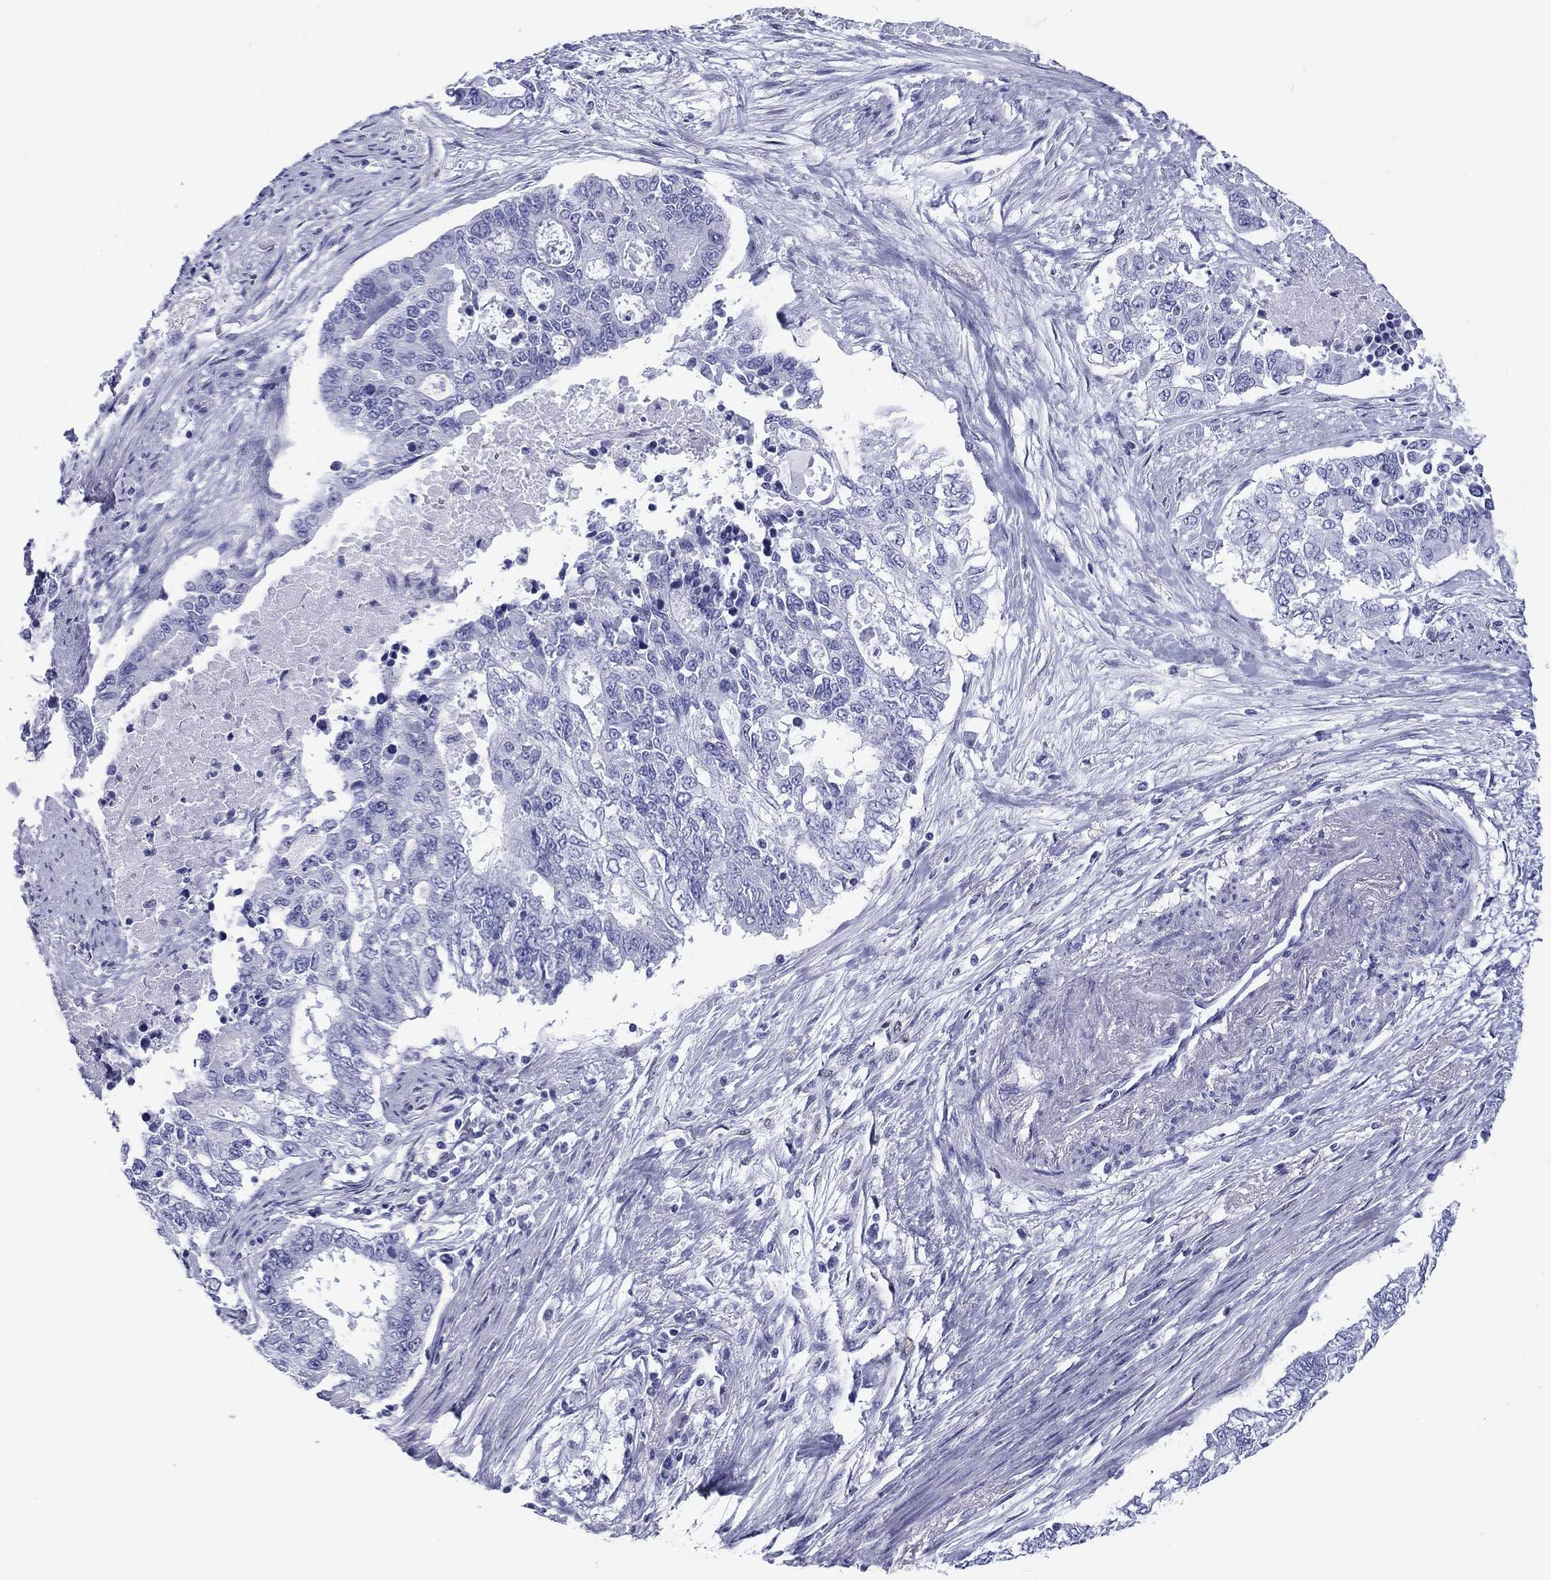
{"staining": {"intensity": "negative", "quantity": "none", "location": "none"}, "tissue": "endometrial cancer", "cell_type": "Tumor cells", "image_type": "cancer", "snomed": [{"axis": "morphology", "description": "Adenocarcinoma, NOS"}, {"axis": "topography", "description": "Uterus"}], "caption": "Immunohistochemical staining of endometrial adenocarcinoma shows no significant staining in tumor cells. (Brightfield microscopy of DAB (3,3'-diaminobenzidine) immunohistochemistry (IHC) at high magnification).", "gene": "H1-1", "patient": {"sex": "female", "age": 59}}